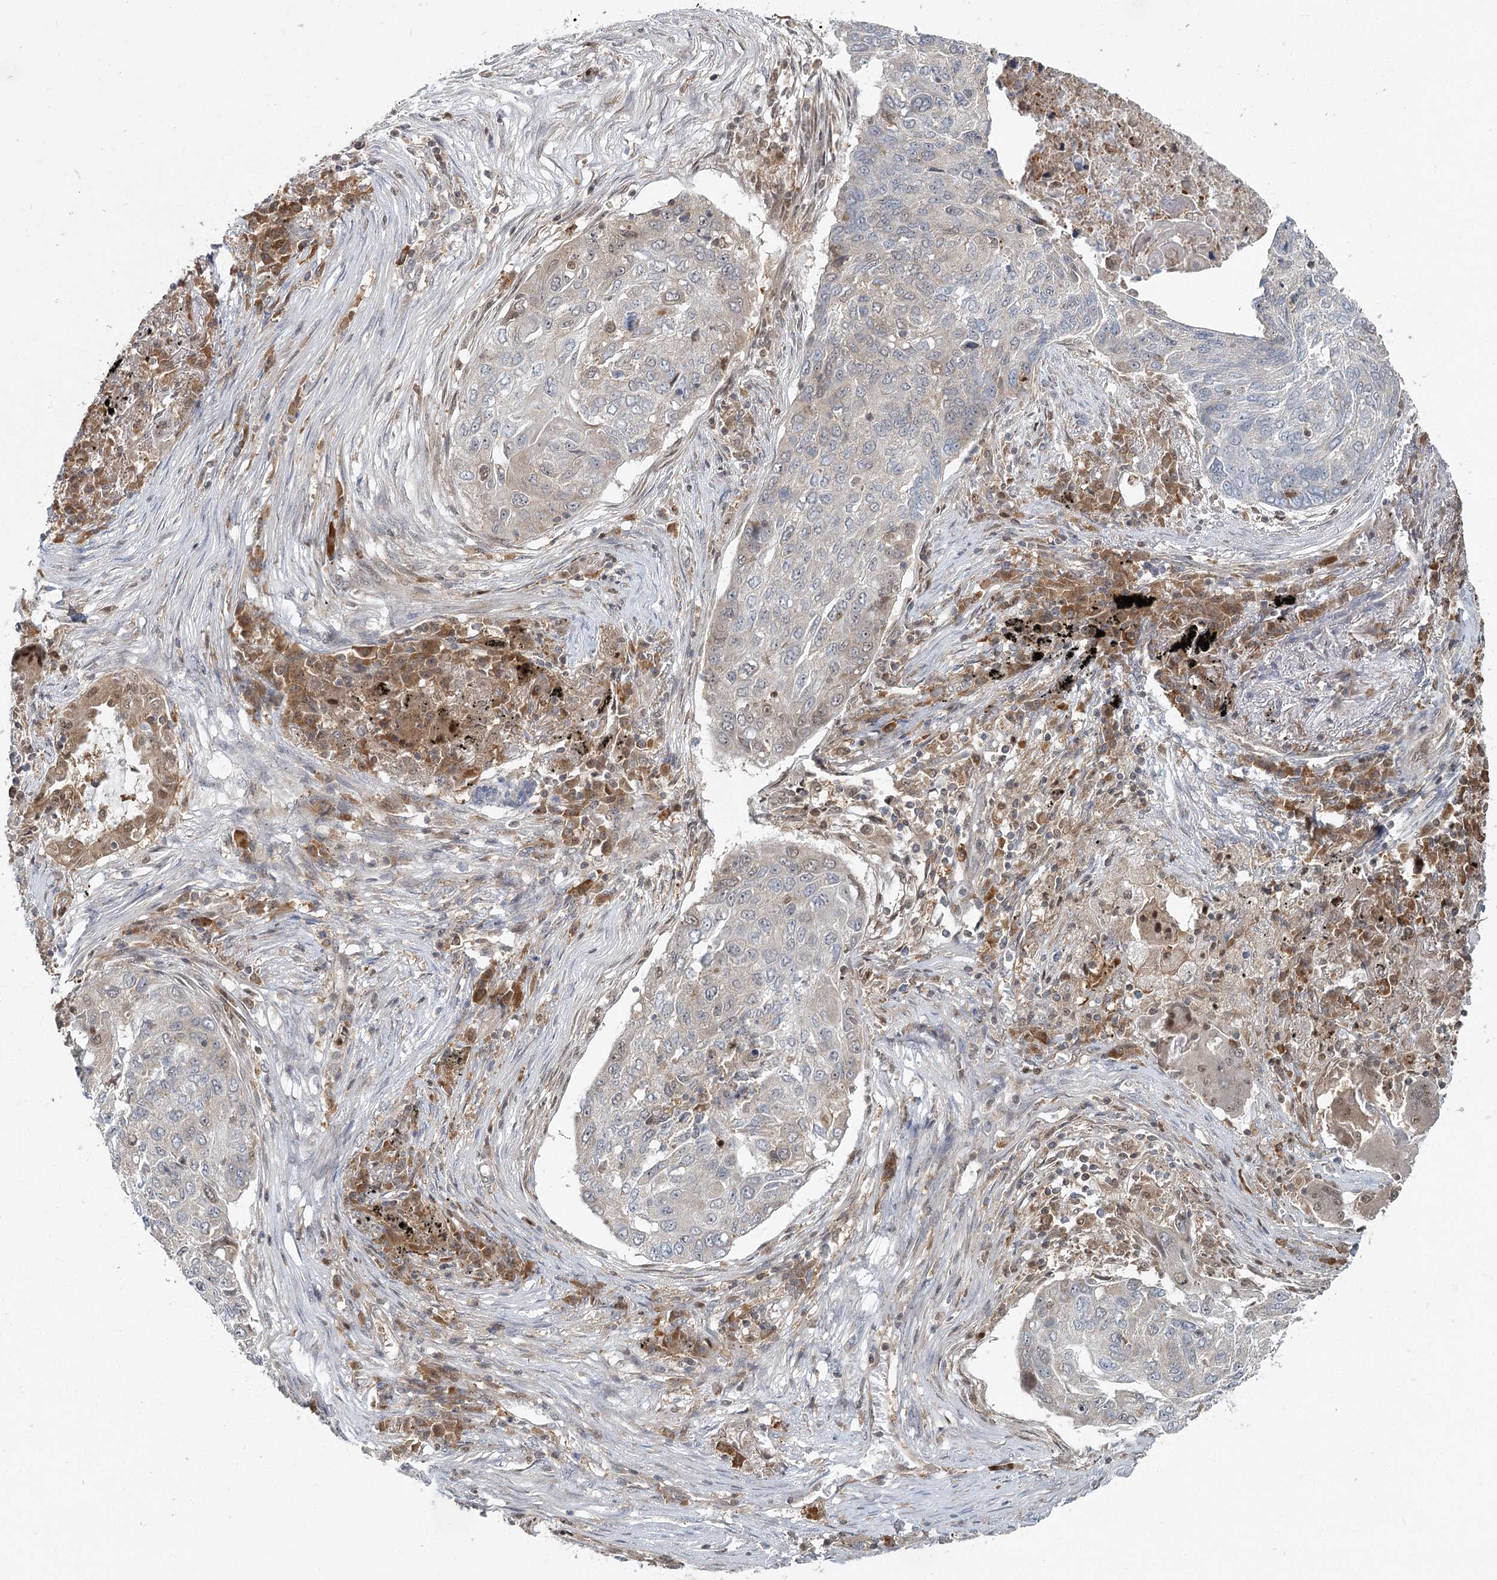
{"staining": {"intensity": "negative", "quantity": "none", "location": "none"}, "tissue": "lung cancer", "cell_type": "Tumor cells", "image_type": "cancer", "snomed": [{"axis": "morphology", "description": "Squamous cell carcinoma, NOS"}, {"axis": "topography", "description": "Lung"}], "caption": "Histopathology image shows no protein expression in tumor cells of lung cancer tissue.", "gene": "THNSL1", "patient": {"sex": "female", "age": 63}}